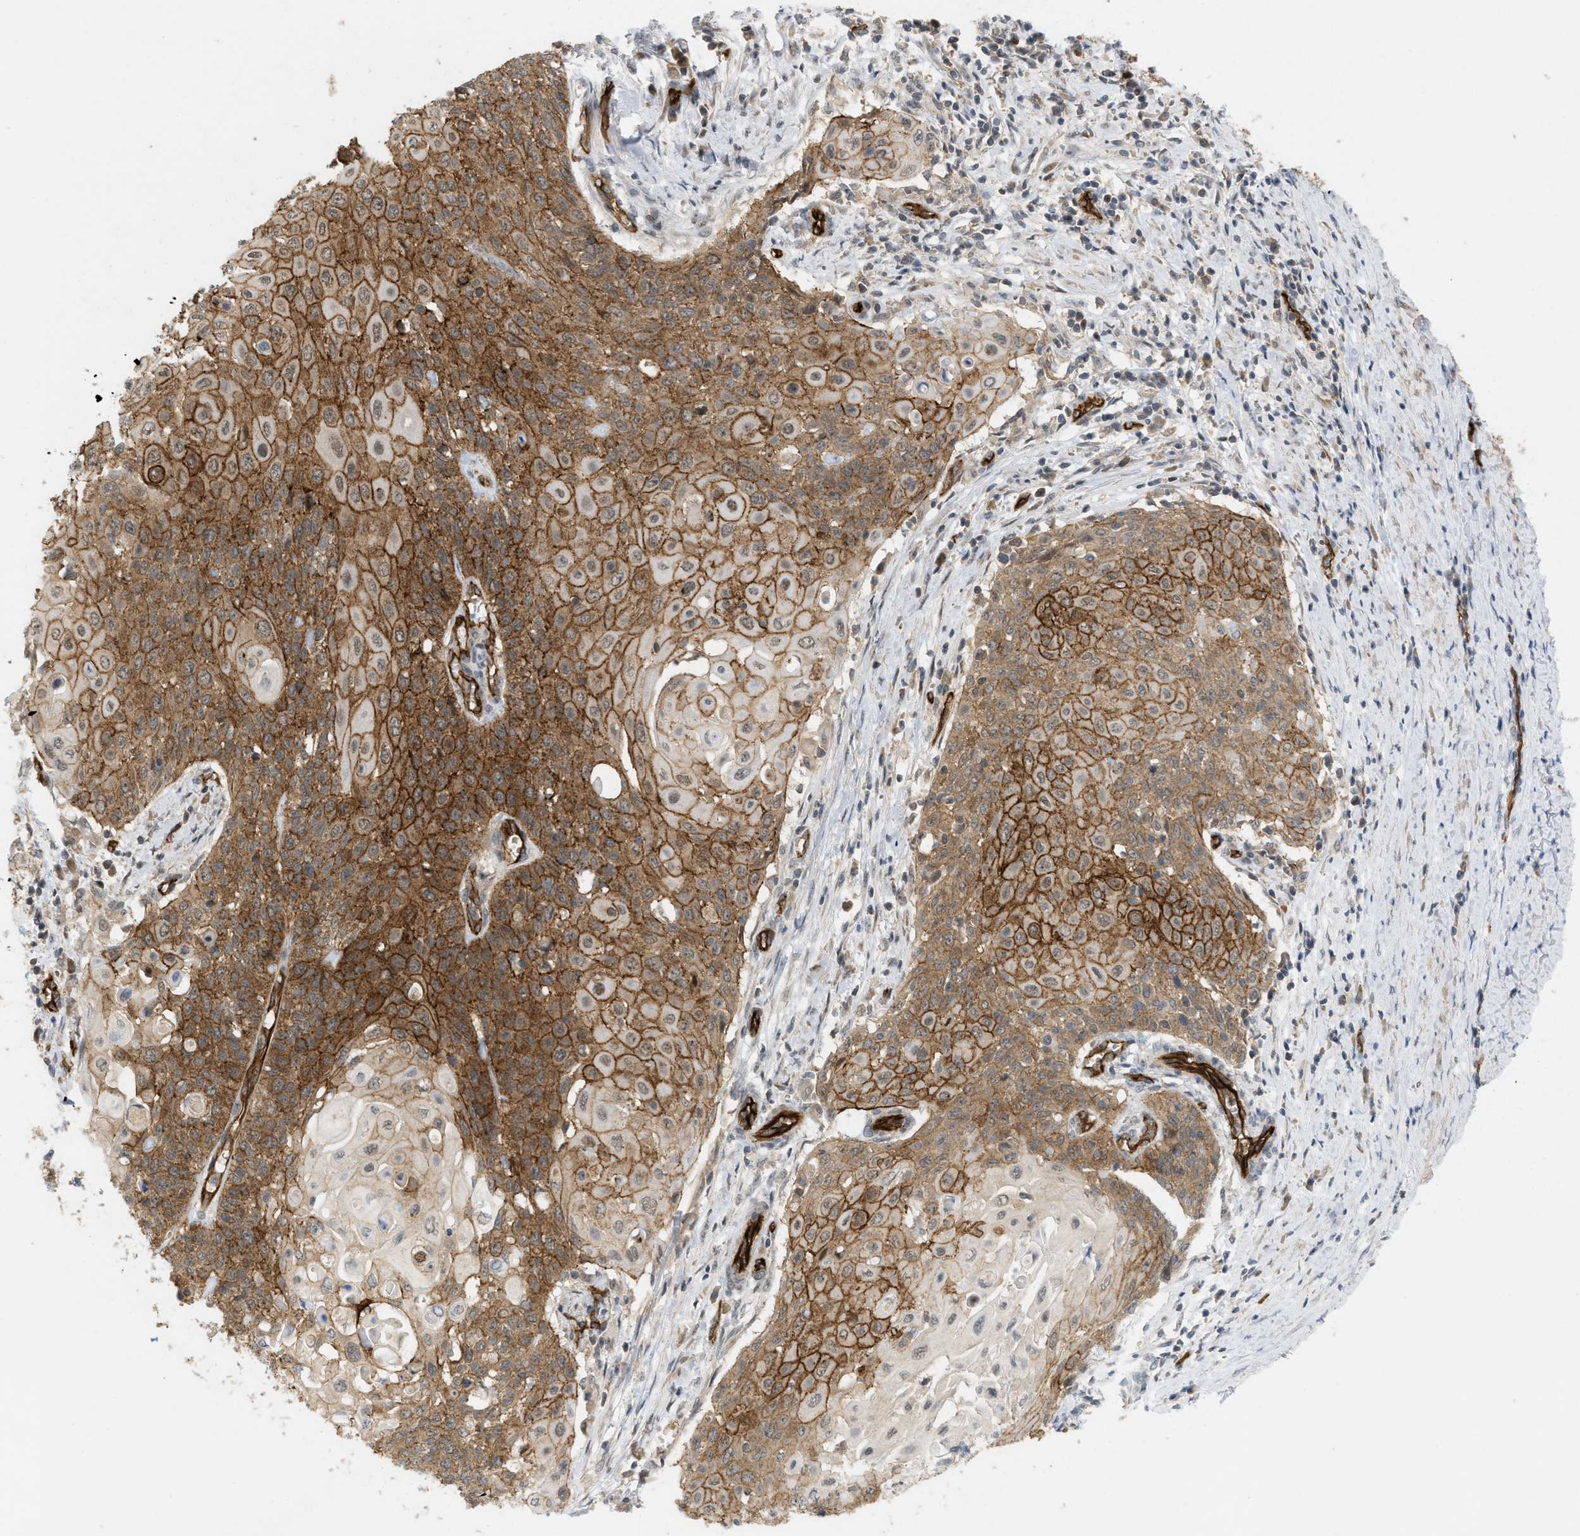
{"staining": {"intensity": "moderate", "quantity": ">75%", "location": "cytoplasmic/membranous"}, "tissue": "cervical cancer", "cell_type": "Tumor cells", "image_type": "cancer", "snomed": [{"axis": "morphology", "description": "Squamous cell carcinoma, NOS"}, {"axis": "topography", "description": "Cervix"}], "caption": "Protein analysis of cervical squamous cell carcinoma tissue reveals moderate cytoplasmic/membranous positivity in approximately >75% of tumor cells. (DAB (3,3'-diaminobenzidine) IHC, brown staining for protein, blue staining for nuclei).", "gene": "PALMD", "patient": {"sex": "female", "age": 39}}